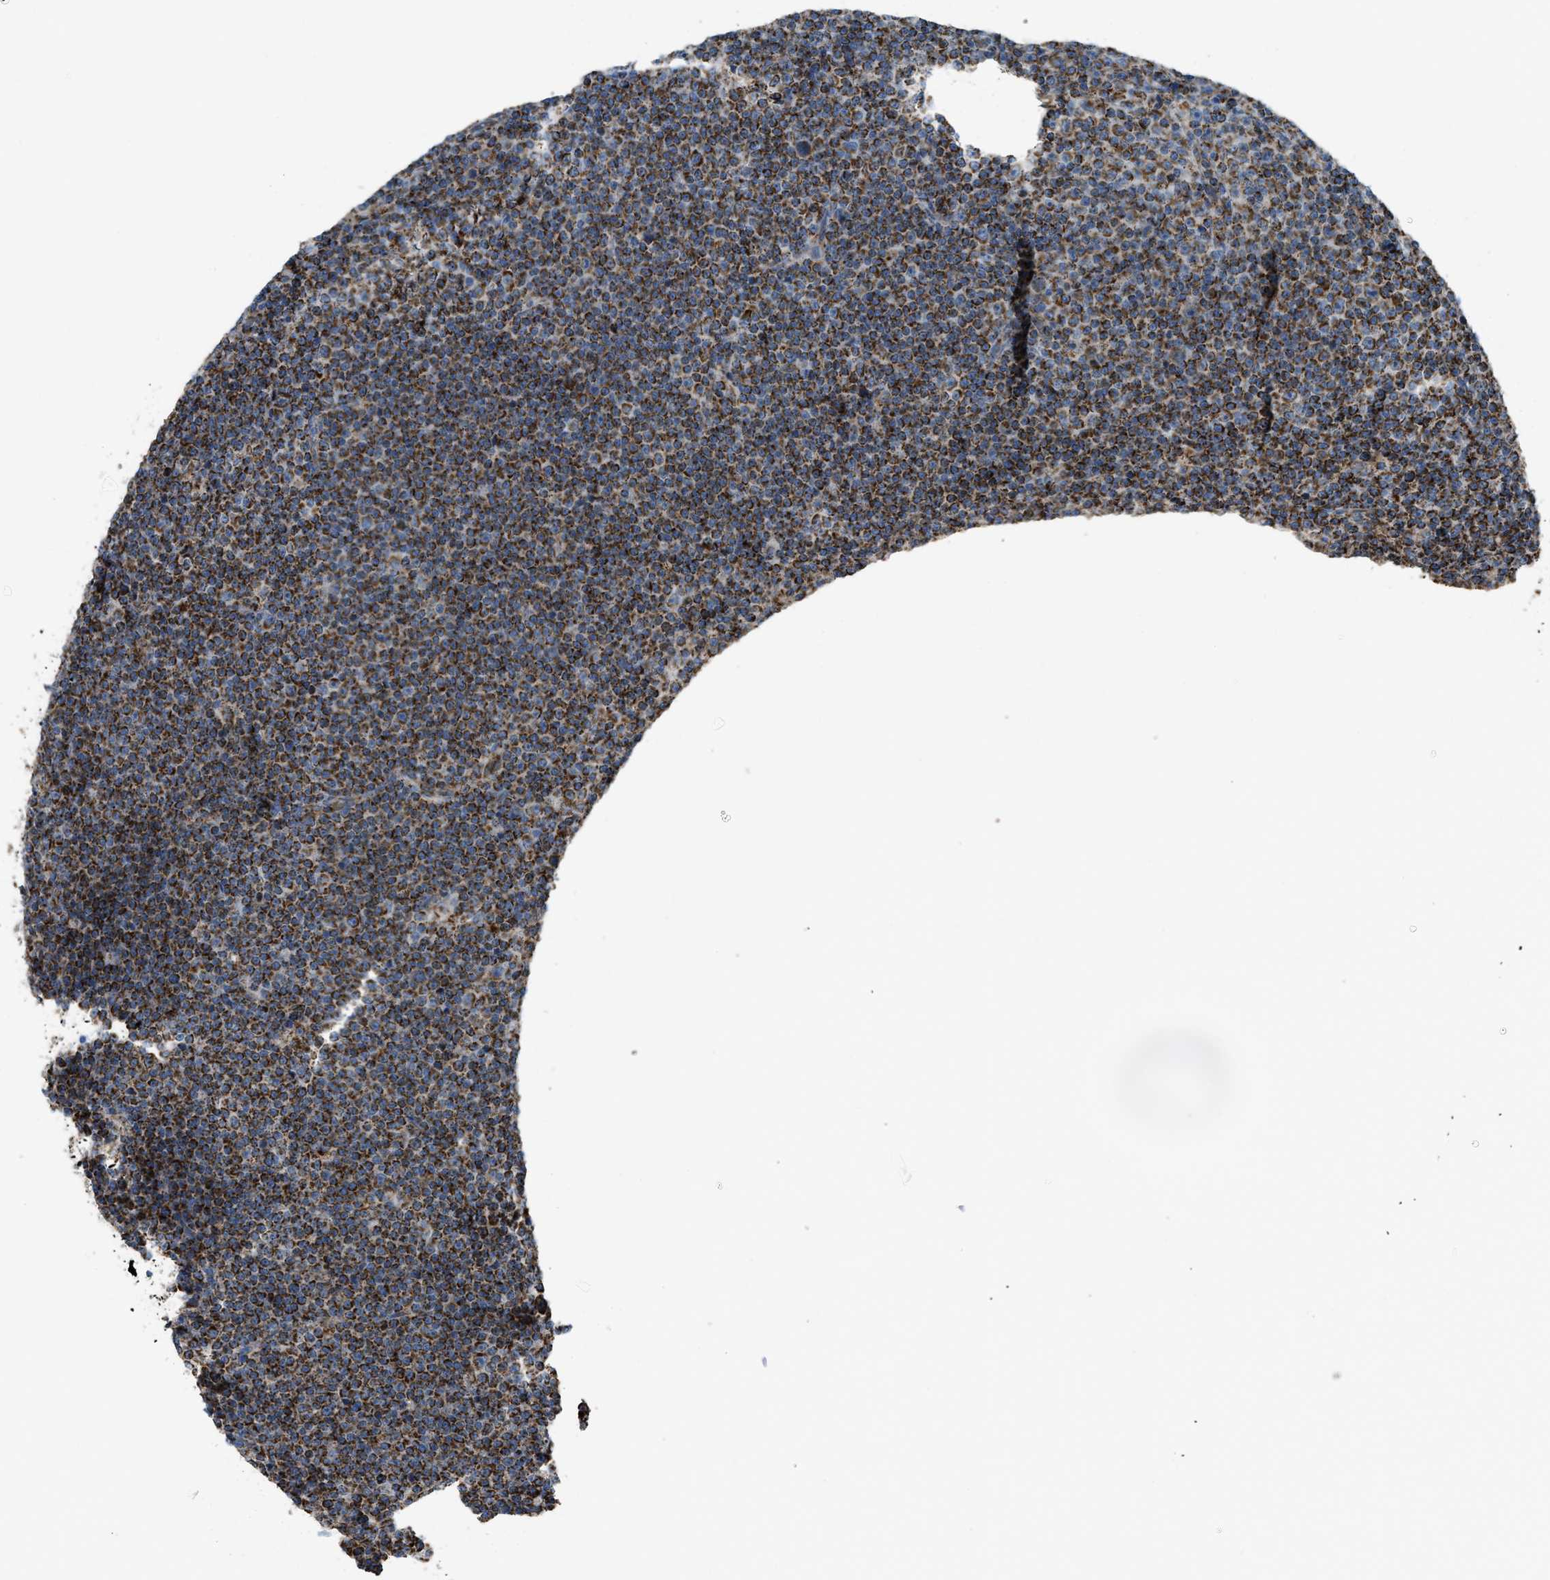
{"staining": {"intensity": "strong", "quantity": ">75%", "location": "cytoplasmic/membranous"}, "tissue": "lymphoma", "cell_type": "Tumor cells", "image_type": "cancer", "snomed": [{"axis": "morphology", "description": "Malignant lymphoma, non-Hodgkin's type, Low grade"}, {"axis": "topography", "description": "Lymph node"}], "caption": "Protein staining of lymphoma tissue displays strong cytoplasmic/membranous positivity in approximately >75% of tumor cells.", "gene": "ETFB", "patient": {"sex": "female", "age": 67}}